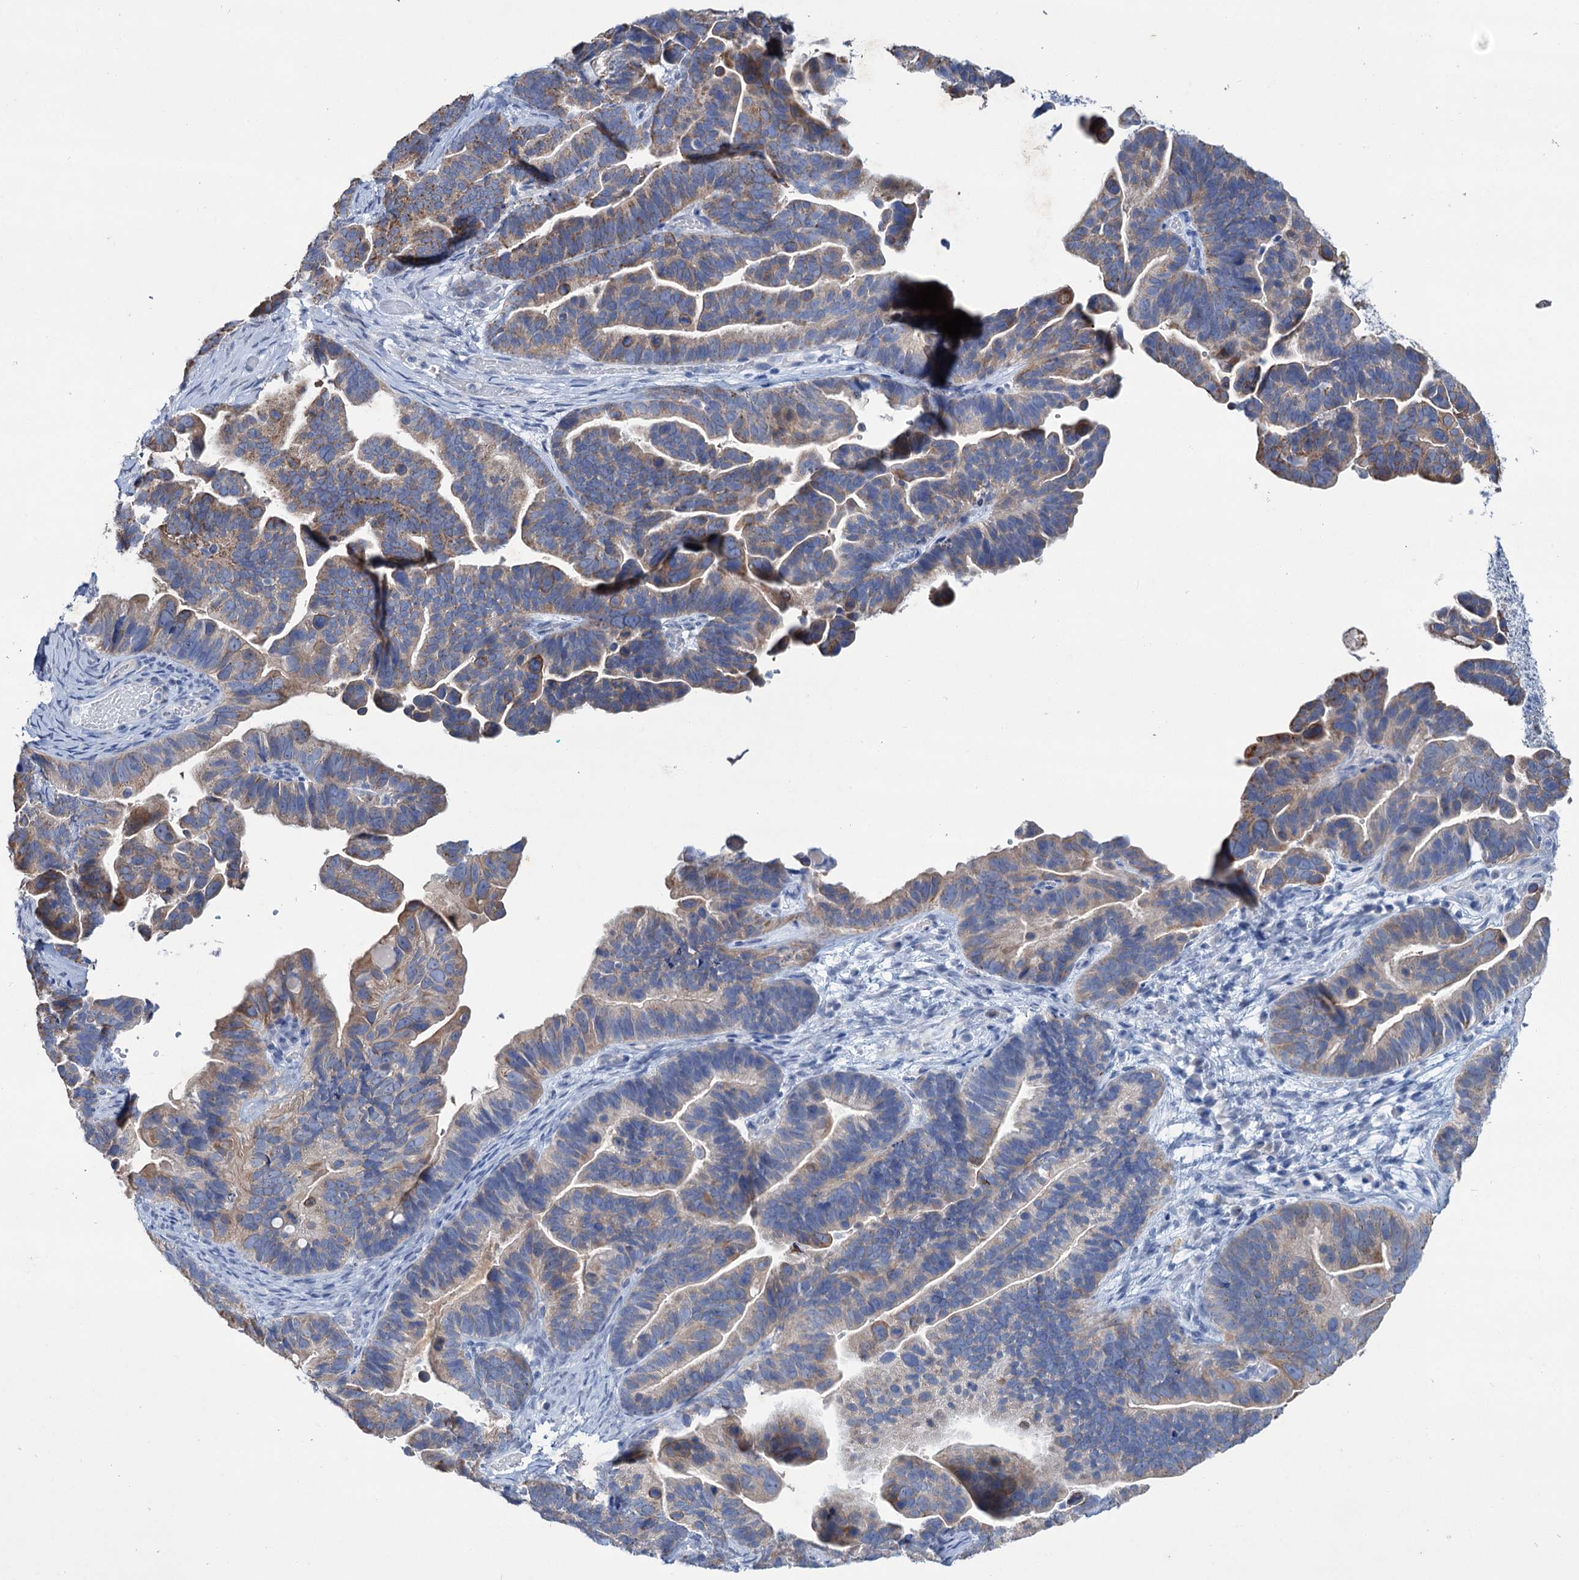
{"staining": {"intensity": "moderate", "quantity": "<25%", "location": "cytoplasmic/membranous"}, "tissue": "ovarian cancer", "cell_type": "Tumor cells", "image_type": "cancer", "snomed": [{"axis": "morphology", "description": "Cystadenocarcinoma, serous, NOS"}, {"axis": "topography", "description": "Ovary"}], "caption": "Ovarian cancer tissue displays moderate cytoplasmic/membranous positivity in approximately <25% of tumor cells (Stains: DAB (3,3'-diaminobenzidine) in brown, nuclei in blue, Microscopy: brightfield microscopy at high magnification).", "gene": "LYZL4", "patient": {"sex": "female", "age": 56}}